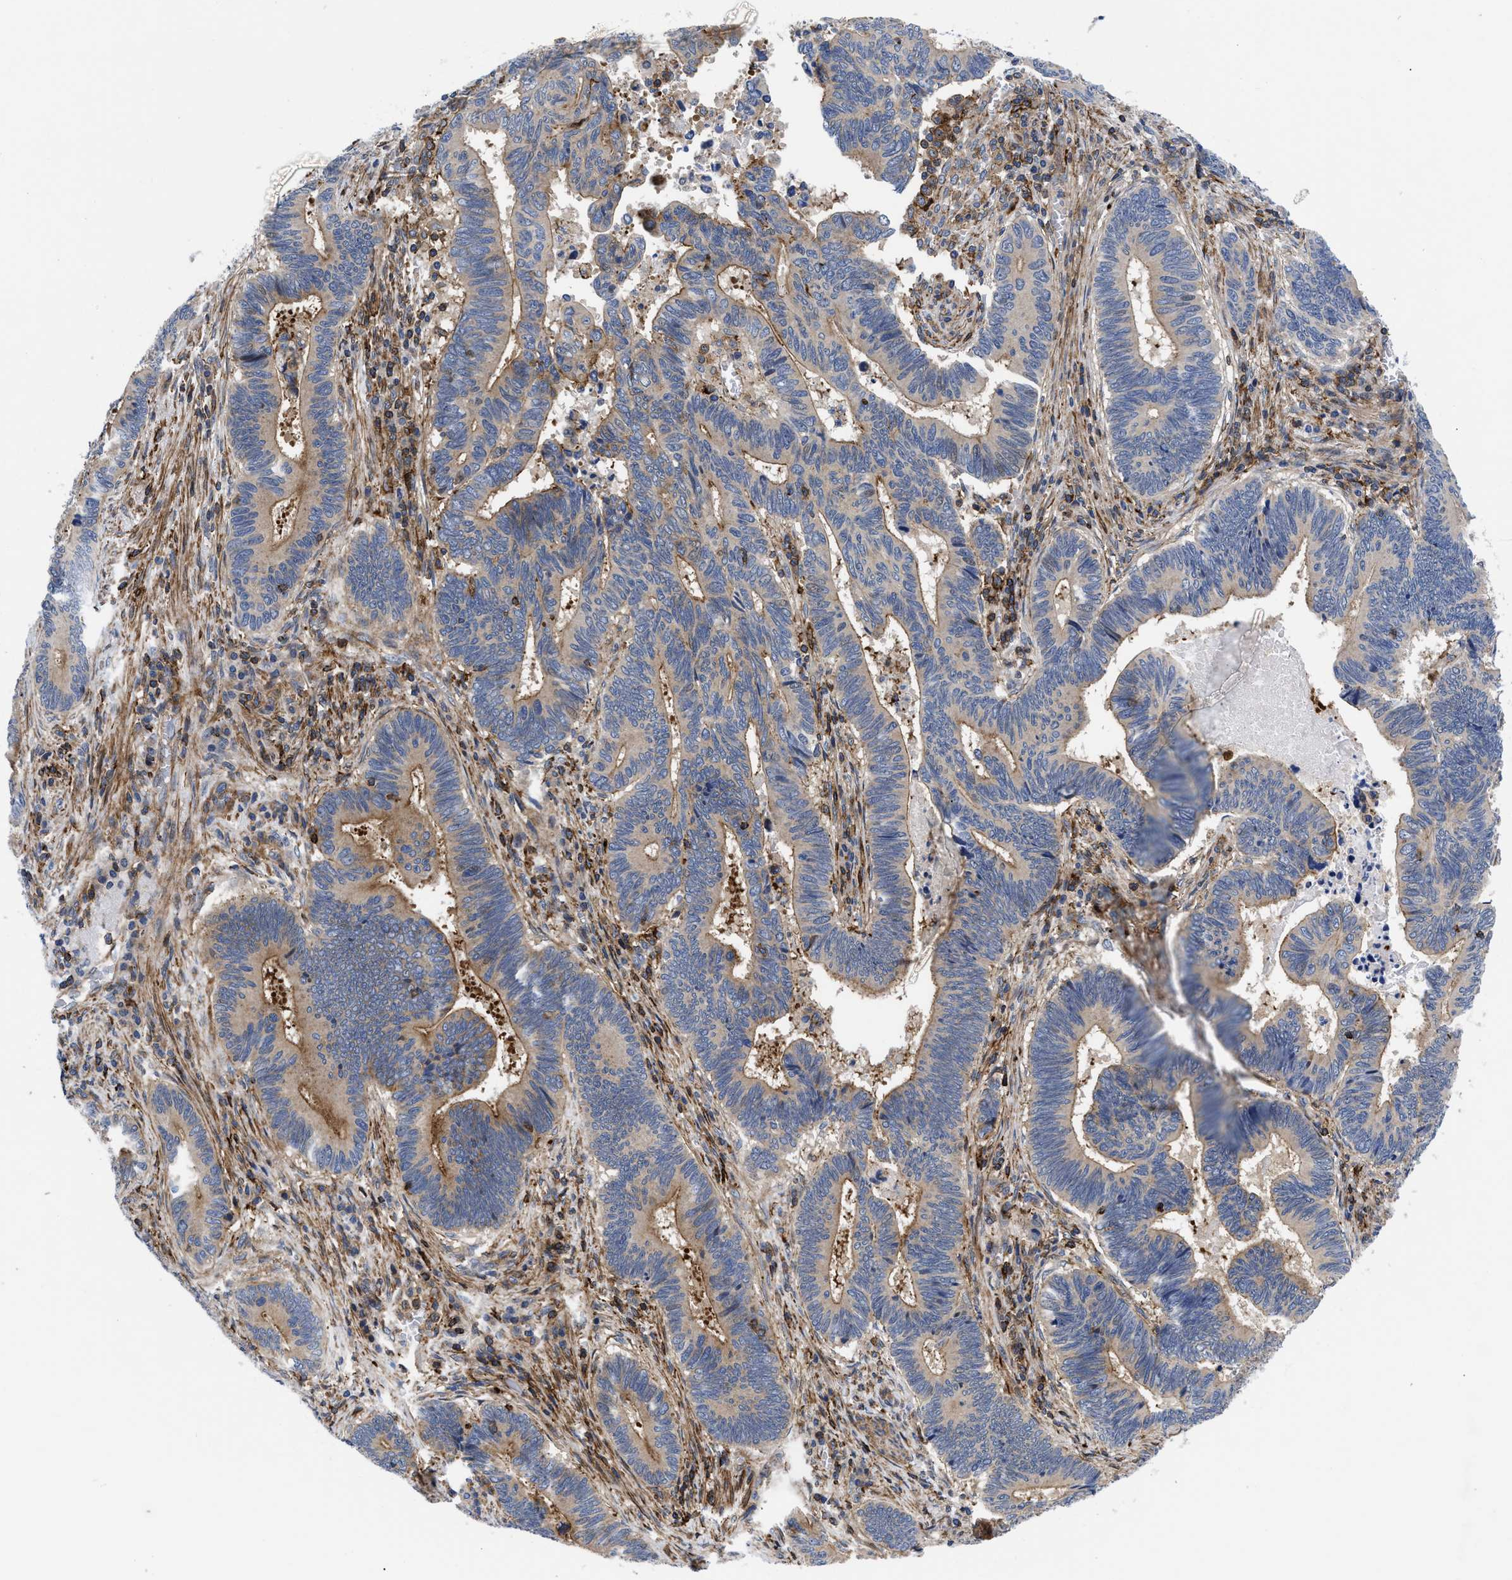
{"staining": {"intensity": "moderate", "quantity": ">75%", "location": "cytoplasmic/membranous"}, "tissue": "pancreatic cancer", "cell_type": "Tumor cells", "image_type": "cancer", "snomed": [{"axis": "morphology", "description": "Adenocarcinoma, NOS"}, {"axis": "topography", "description": "Pancreas"}], "caption": "The histopathology image reveals immunohistochemical staining of pancreatic adenocarcinoma. There is moderate cytoplasmic/membranous staining is seen in approximately >75% of tumor cells.", "gene": "SPAST", "patient": {"sex": "female", "age": 70}}